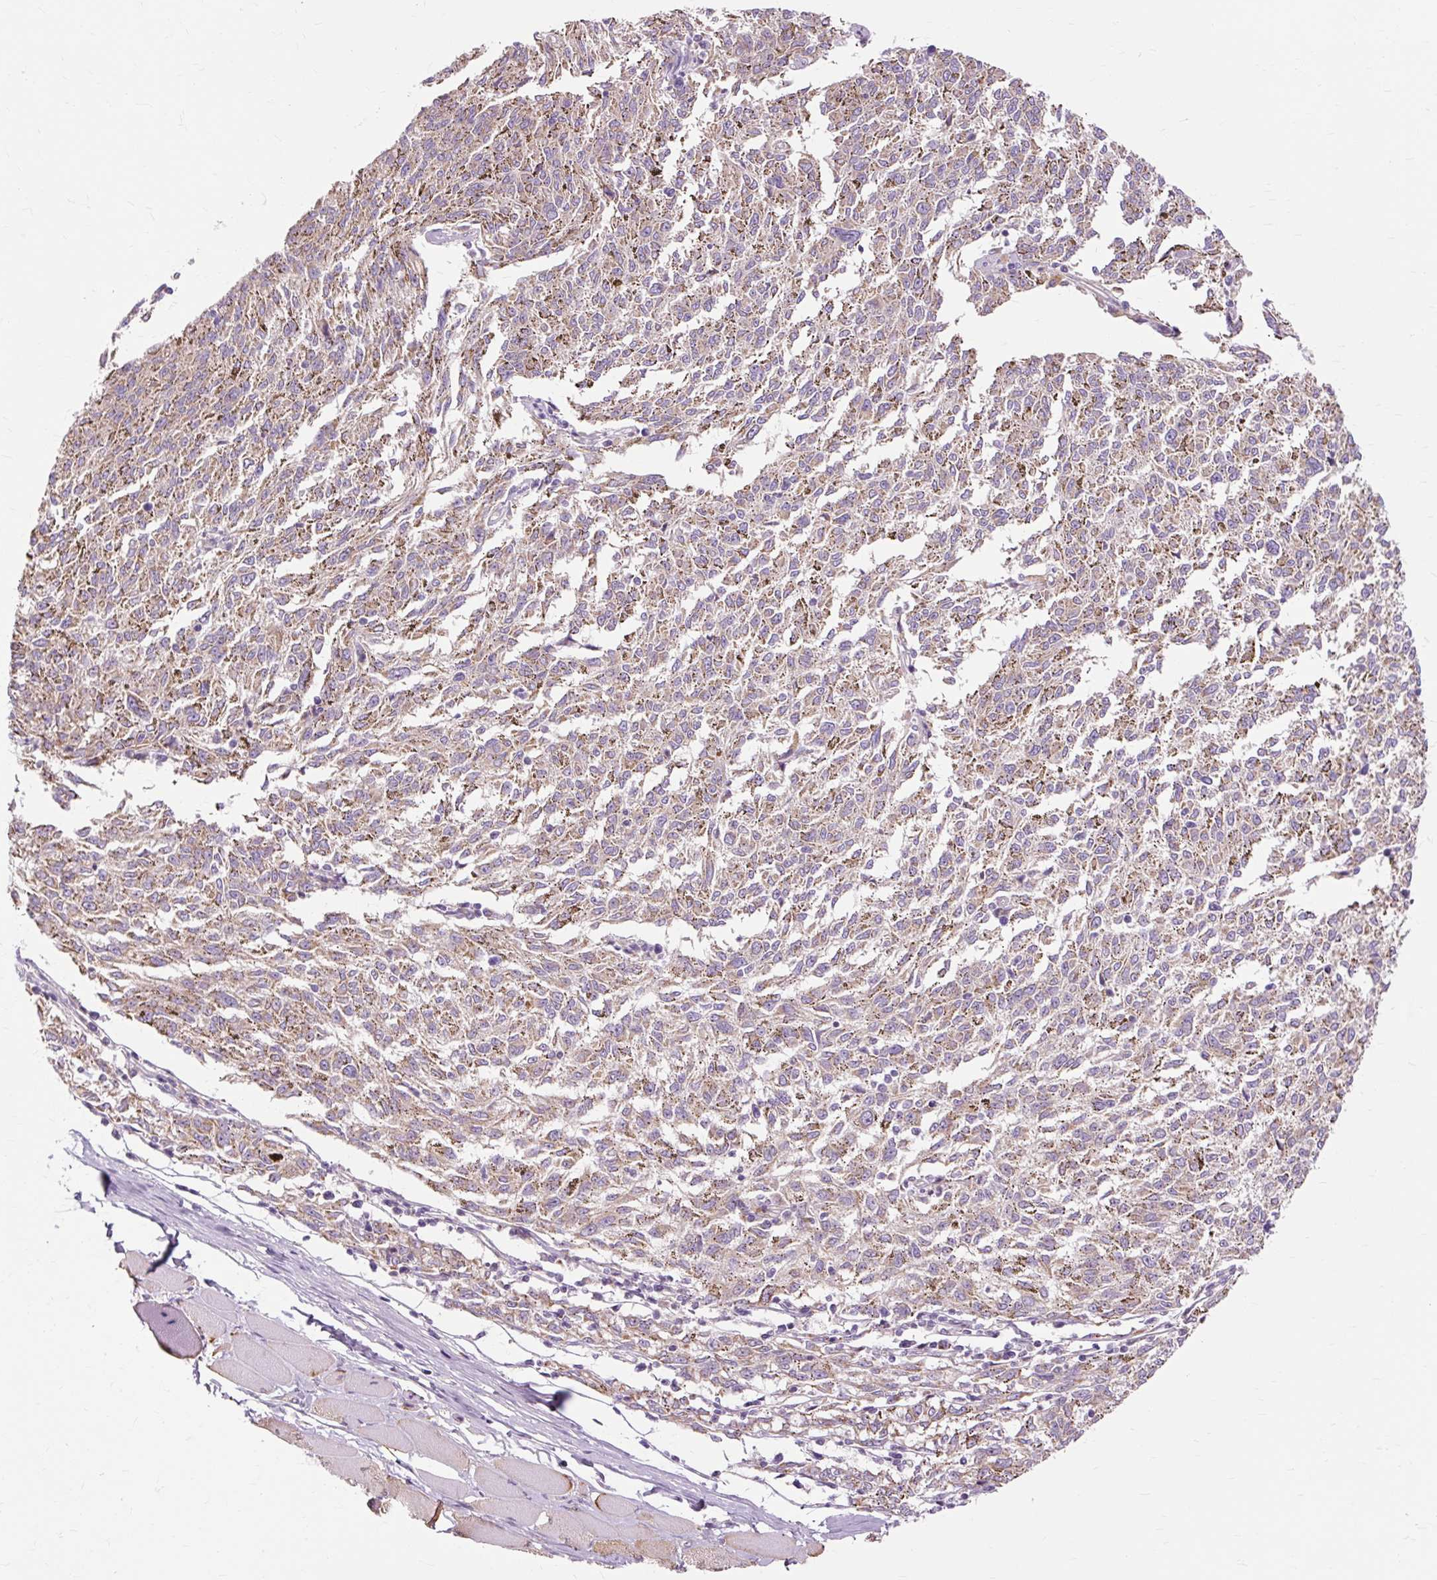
{"staining": {"intensity": "moderate", "quantity": ">75%", "location": "cytoplasmic/membranous"}, "tissue": "melanoma", "cell_type": "Tumor cells", "image_type": "cancer", "snomed": [{"axis": "morphology", "description": "Malignant melanoma, NOS"}, {"axis": "topography", "description": "Skin"}], "caption": "Moderate cytoplasmic/membranous staining for a protein is seen in approximately >75% of tumor cells of malignant melanoma using IHC.", "gene": "PDZD2", "patient": {"sex": "female", "age": 72}}